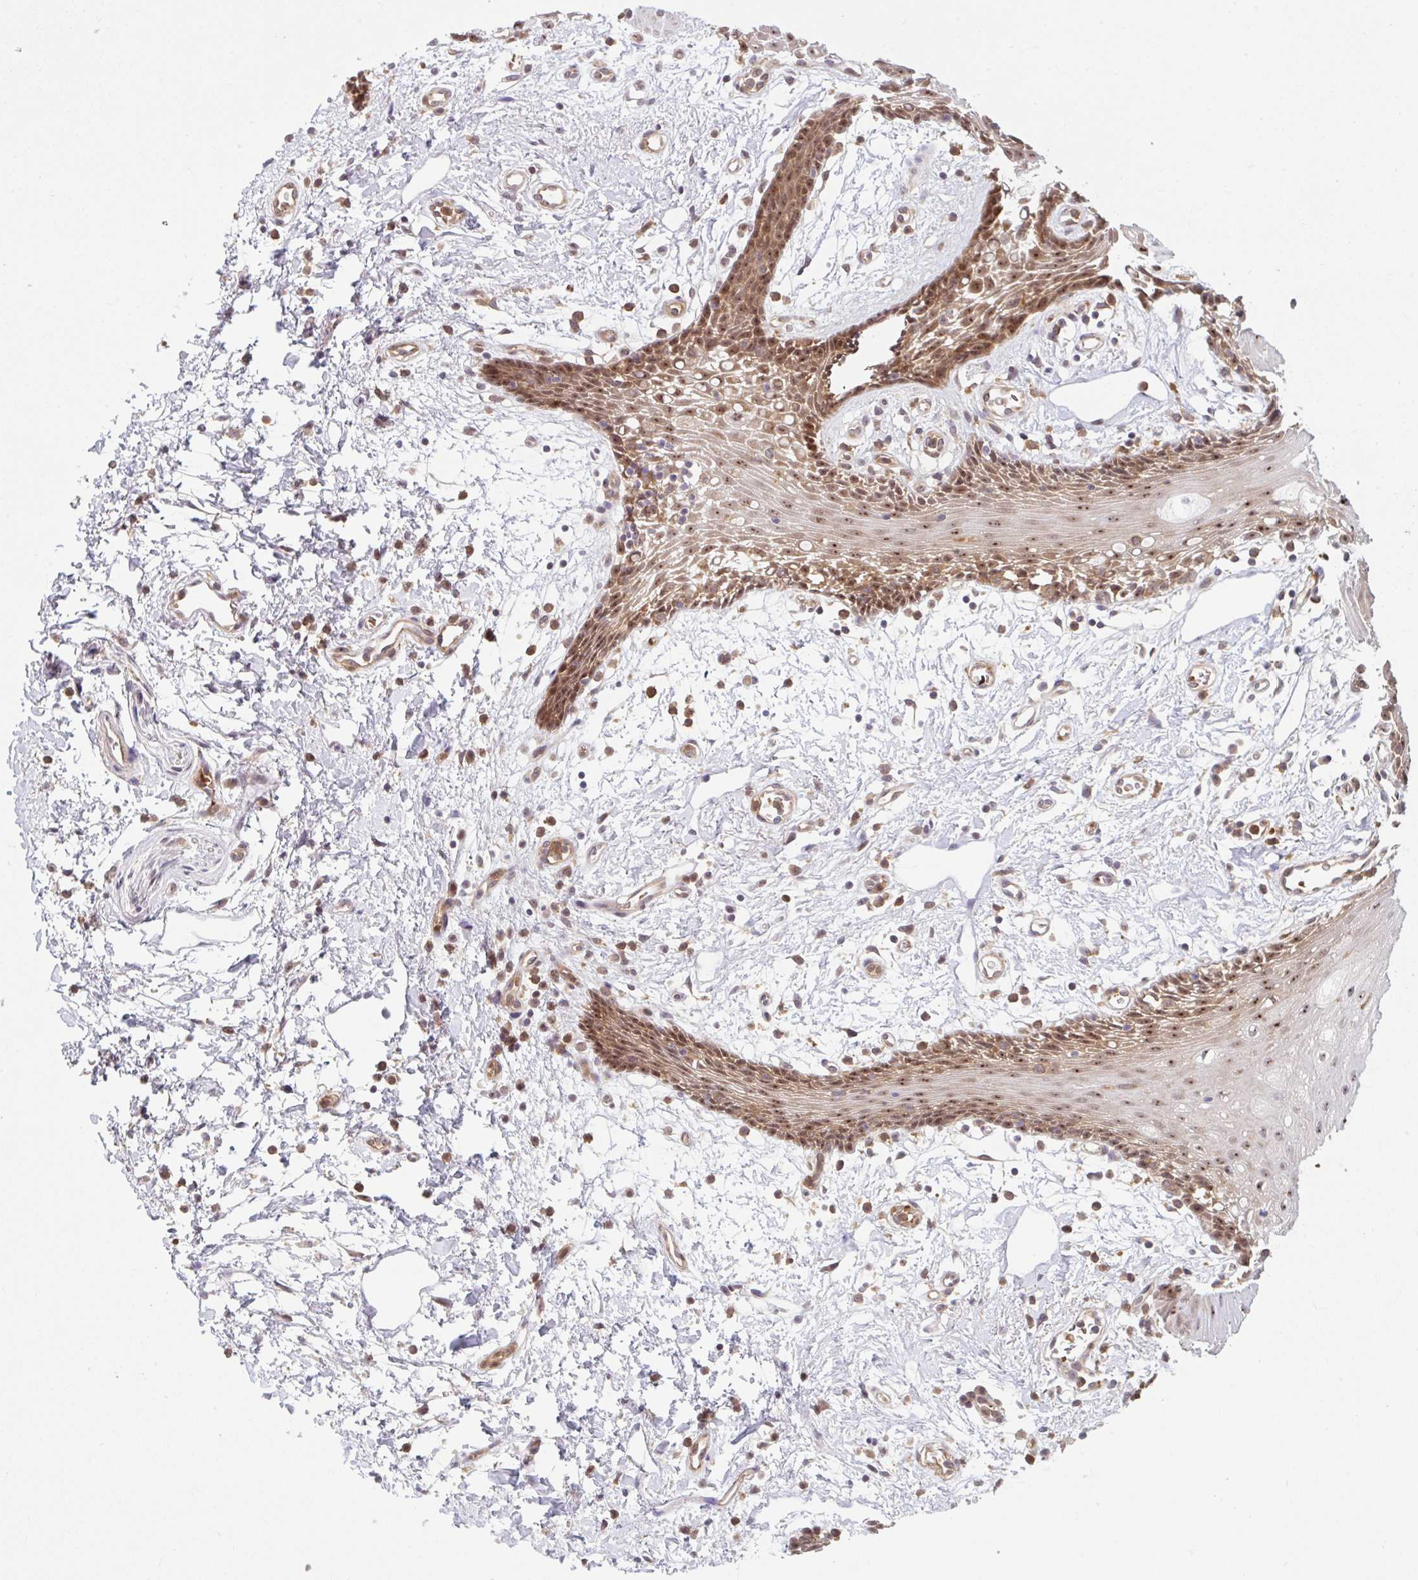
{"staining": {"intensity": "strong", "quantity": "25%-75%", "location": "nuclear"}, "tissue": "oral mucosa", "cell_type": "Squamous epithelial cells", "image_type": "normal", "snomed": [{"axis": "morphology", "description": "Normal tissue, NOS"}, {"axis": "topography", "description": "Oral tissue"}], "caption": "Squamous epithelial cells show high levels of strong nuclear staining in approximately 25%-75% of cells in benign human oral mucosa.", "gene": "HMBS", "patient": {"sex": "female", "age": 59}}